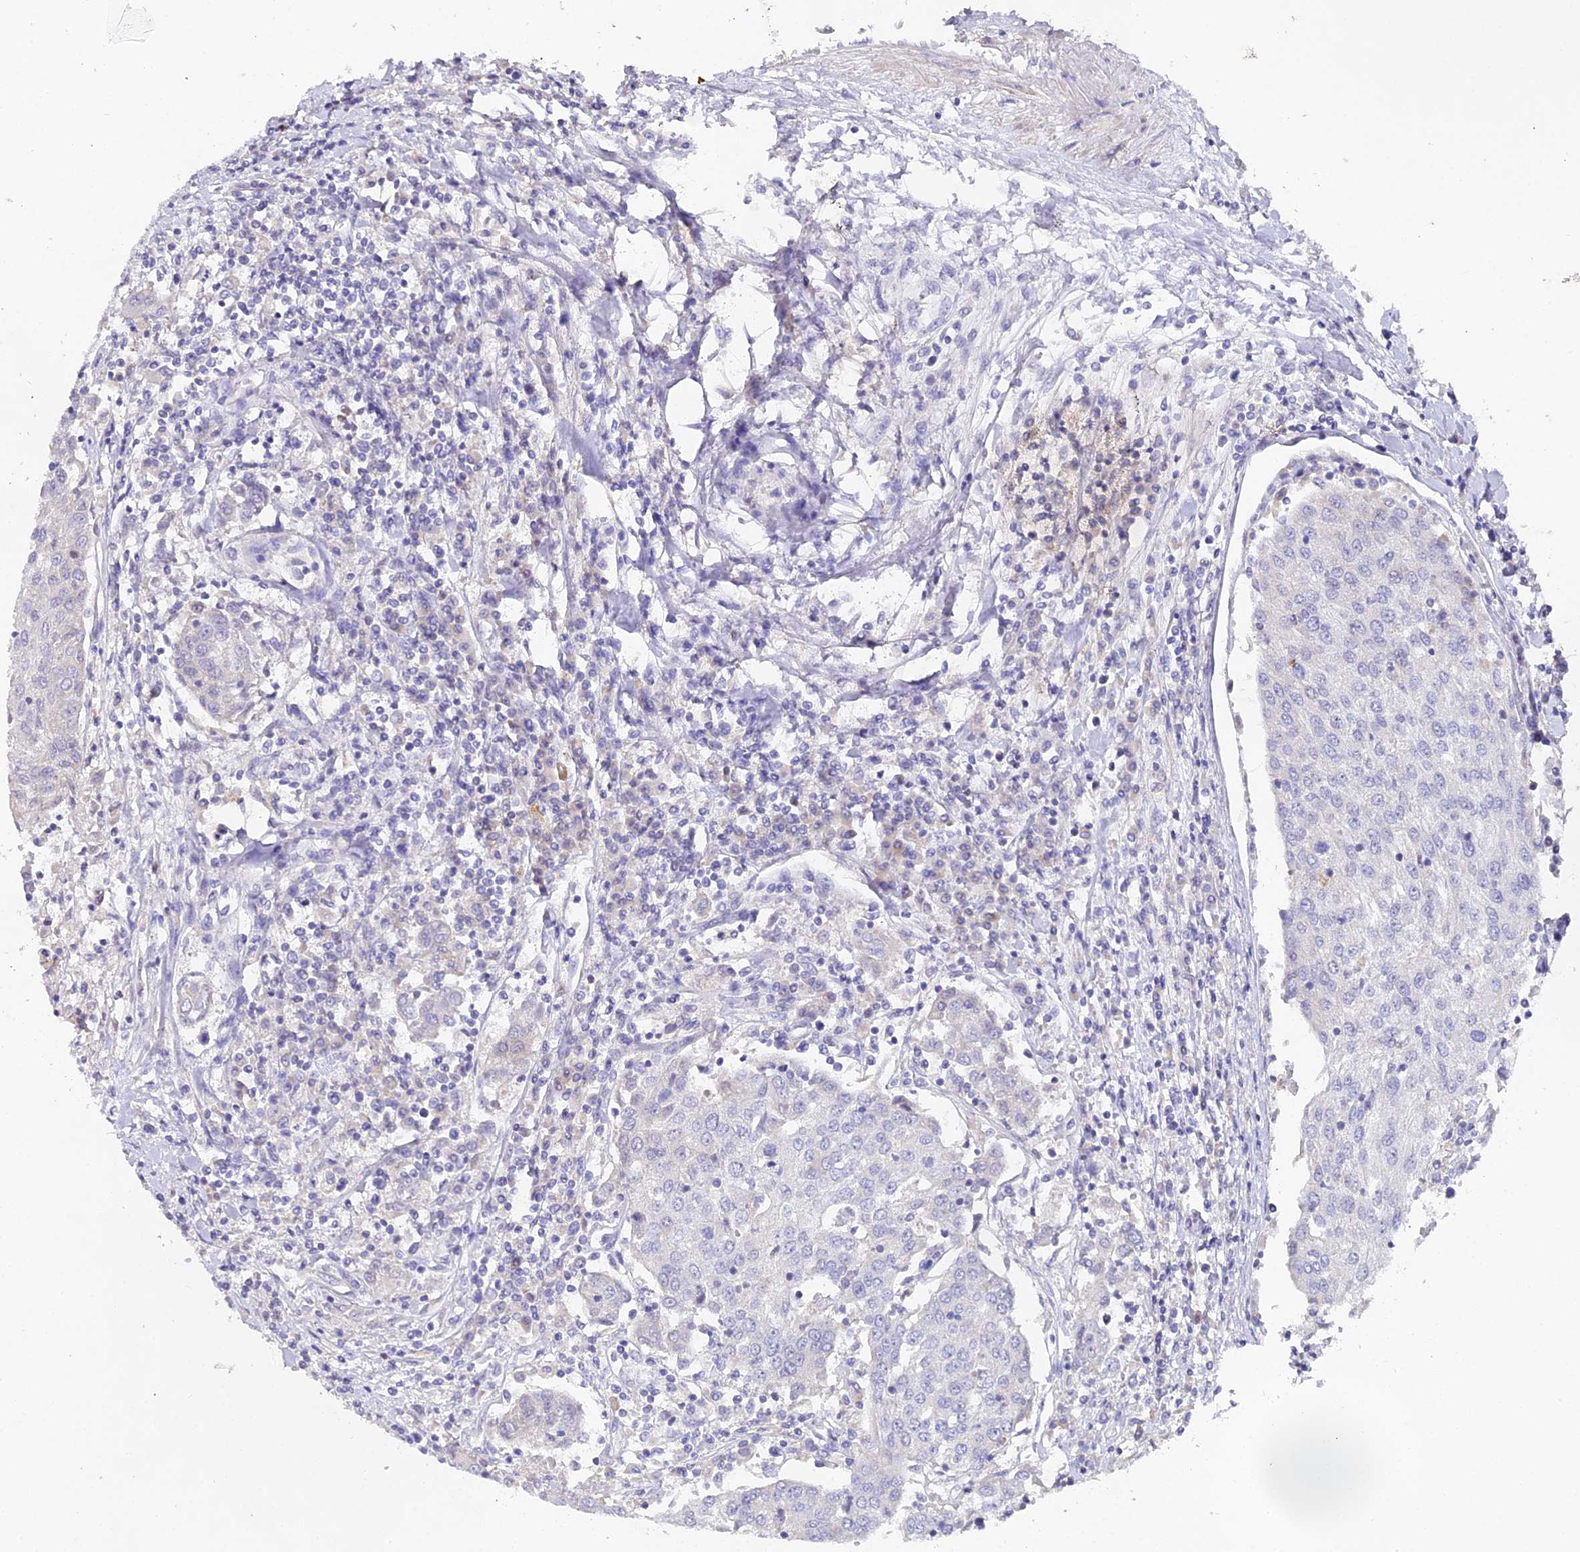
{"staining": {"intensity": "negative", "quantity": "none", "location": "none"}, "tissue": "urothelial cancer", "cell_type": "Tumor cells", "image_type": "cancer", "snomed": [{"axis": "morphology", "description": "Urothelial carcinoma, High grade"}, {"axis": "topography", "description": "Urinary bladder"}], "caption": "There is no significant positivity in tumor cells of high-grade urothelial carcinoma. Brightfield microscopy of immunohistochemistry (IHC) stained with DAB (brown) and hematoxylin (blue), captured at high magnification.", "gene": "DONSON", "patient": {"sex": "female", "age": 85}}